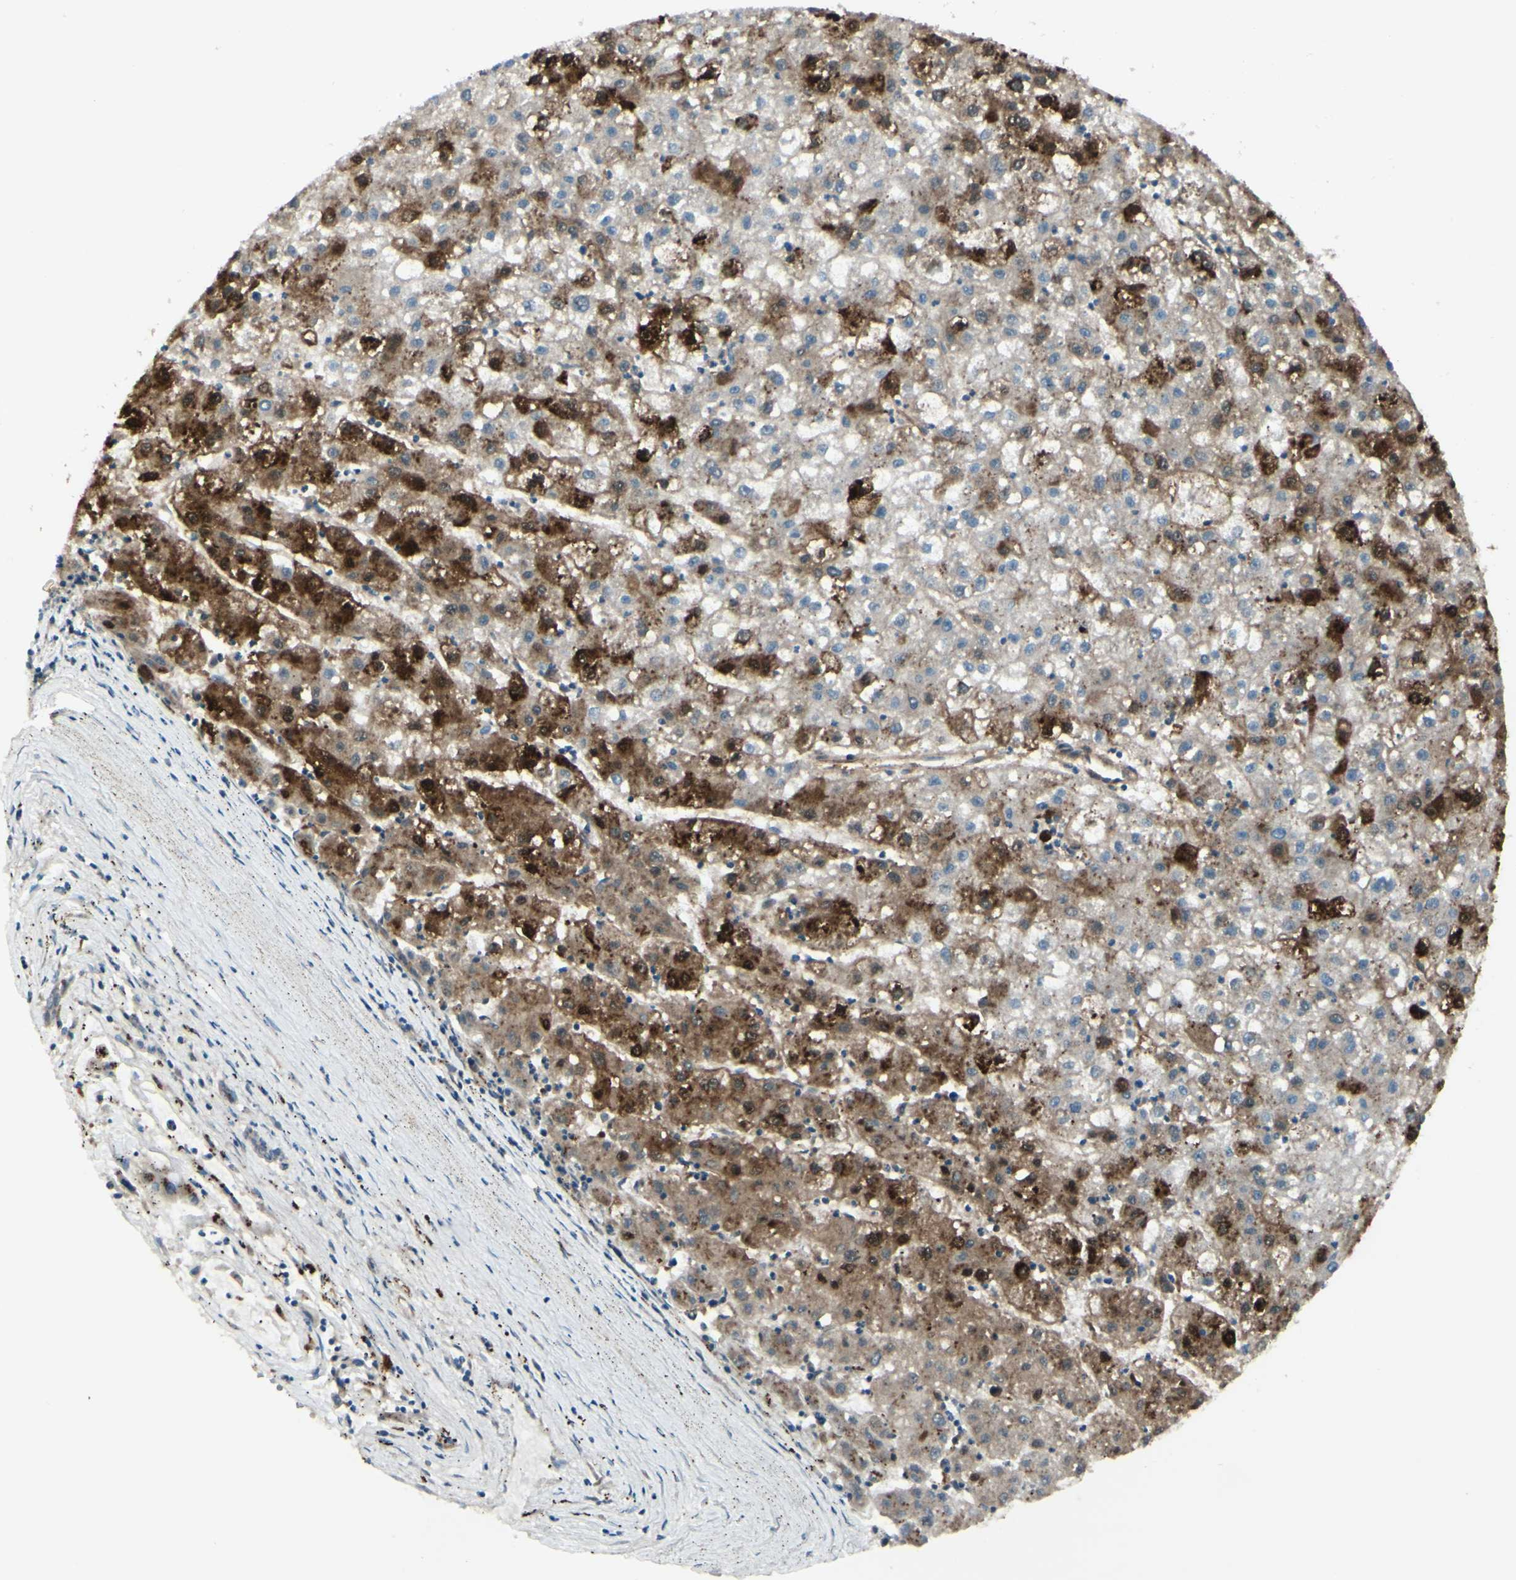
{"staining": {"intensity": "strong", "quantity": ">75%", "location": "cytoplasmic/membranous"}, "tissue": "liver cancer", "cell_type": "Tumor cells", "image_type": "cancer", "snomed": [{"axis": "morphology", "description": "Carcinoma, Hepatocellular, NOS"}, {"axis": "topography", "description": "Liver"}], "caption": "Immunohistochemistry (DAB) staining of hepatocellular carcinoma (liver) shows strong cytoplasmic/membranous protein positivity in approximately >75% of tumor cells.", "gene": "FGFR2", "patient": {"sex": "male", "age": 72}}